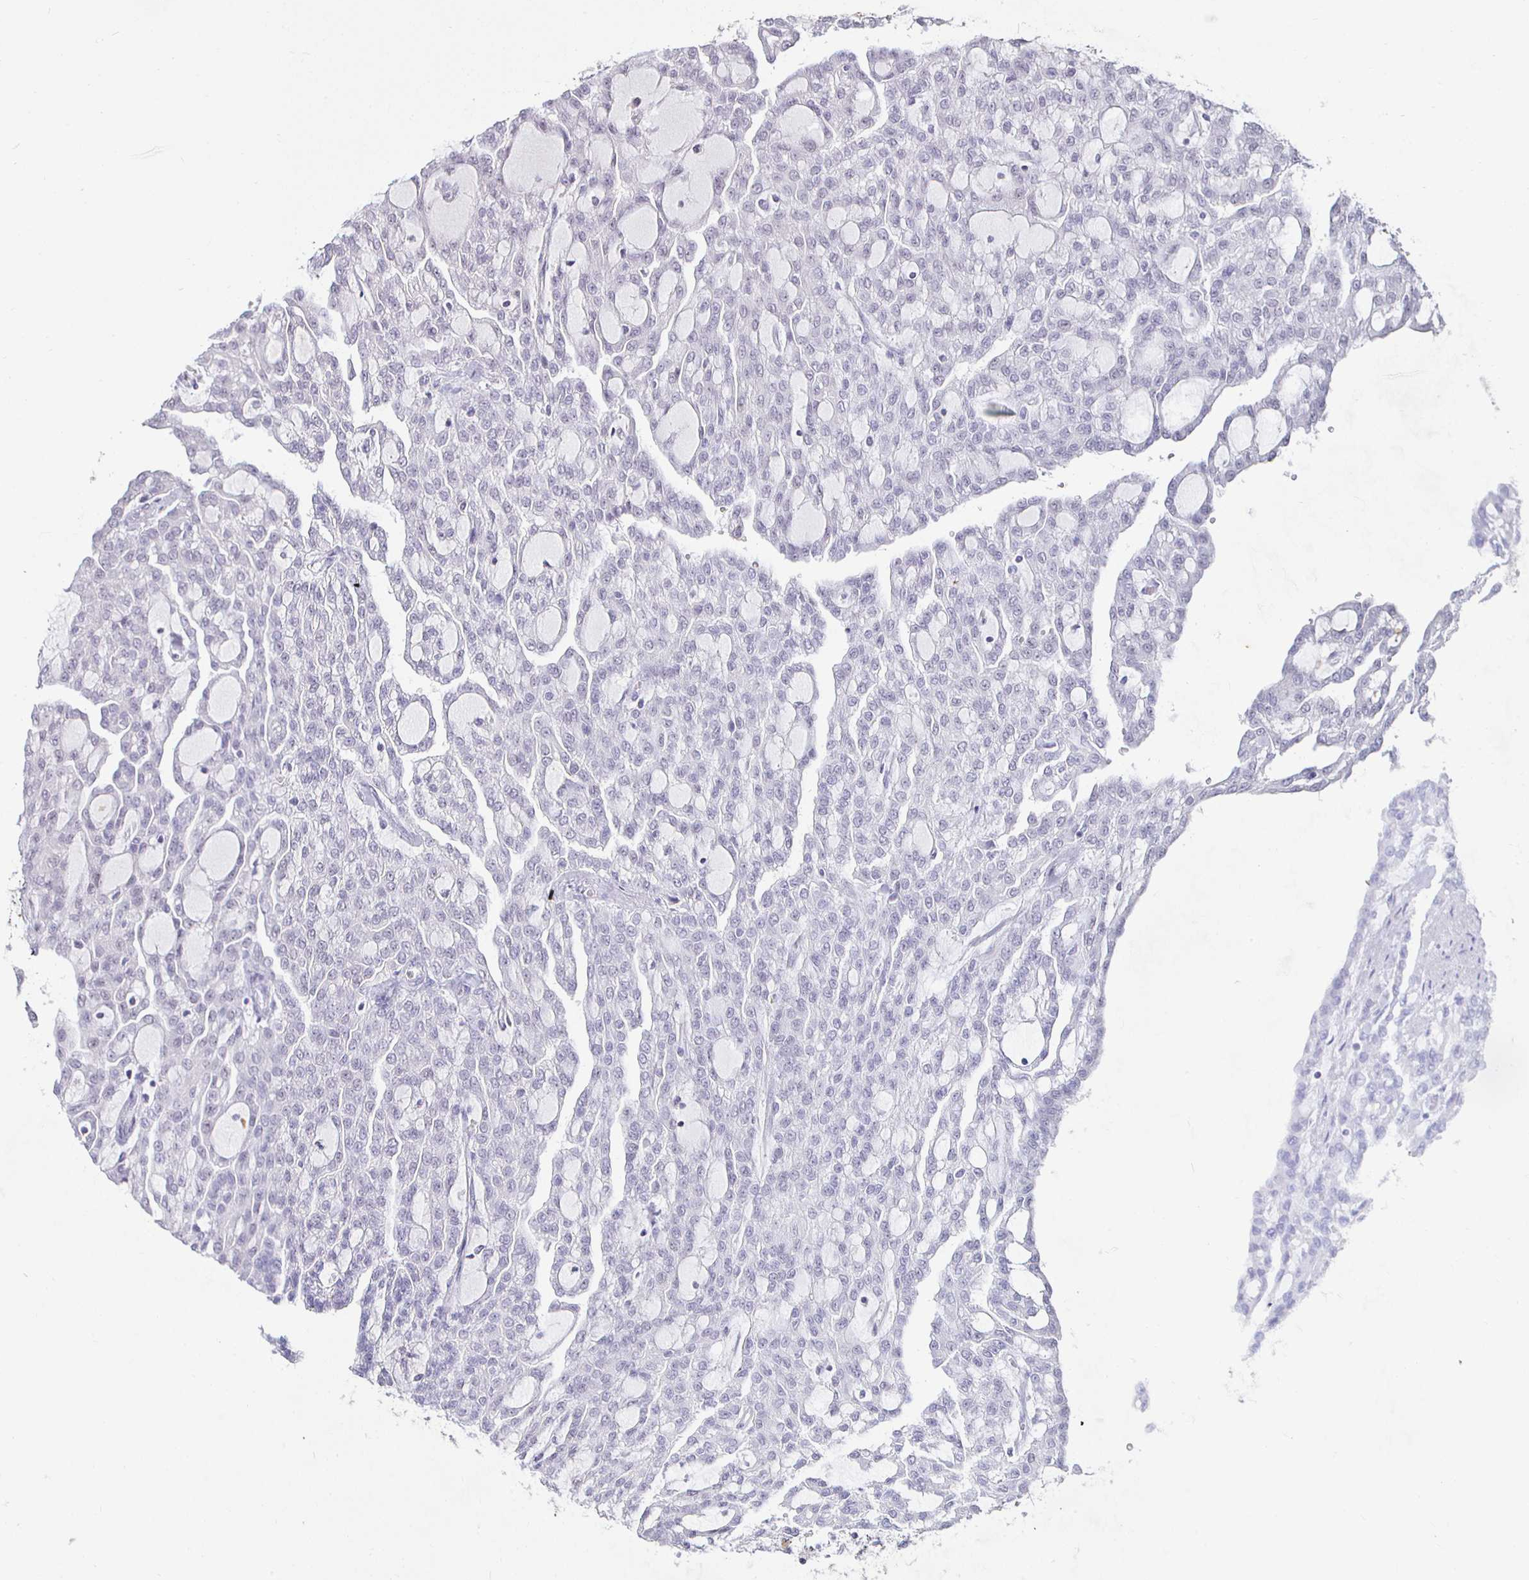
{"staining": {"intensity": "negative", "quantity": "none", "location": "none"}, "tissue": "renal cancer", "cell_type": "Tumor cells", "image_type": "cancer", "snomed": [{"axis": "morphology", "description": "Adenocarcinoma, NOS"}, {"axis": "topography", "description": "Kidney"}], "caption": "Immunohistochemical staining of human renal adenocarcinoma demonstrates no significant staining in tumor cells.", "gene": "MLH1", "patient": {"sex": "male", "age": 63}}